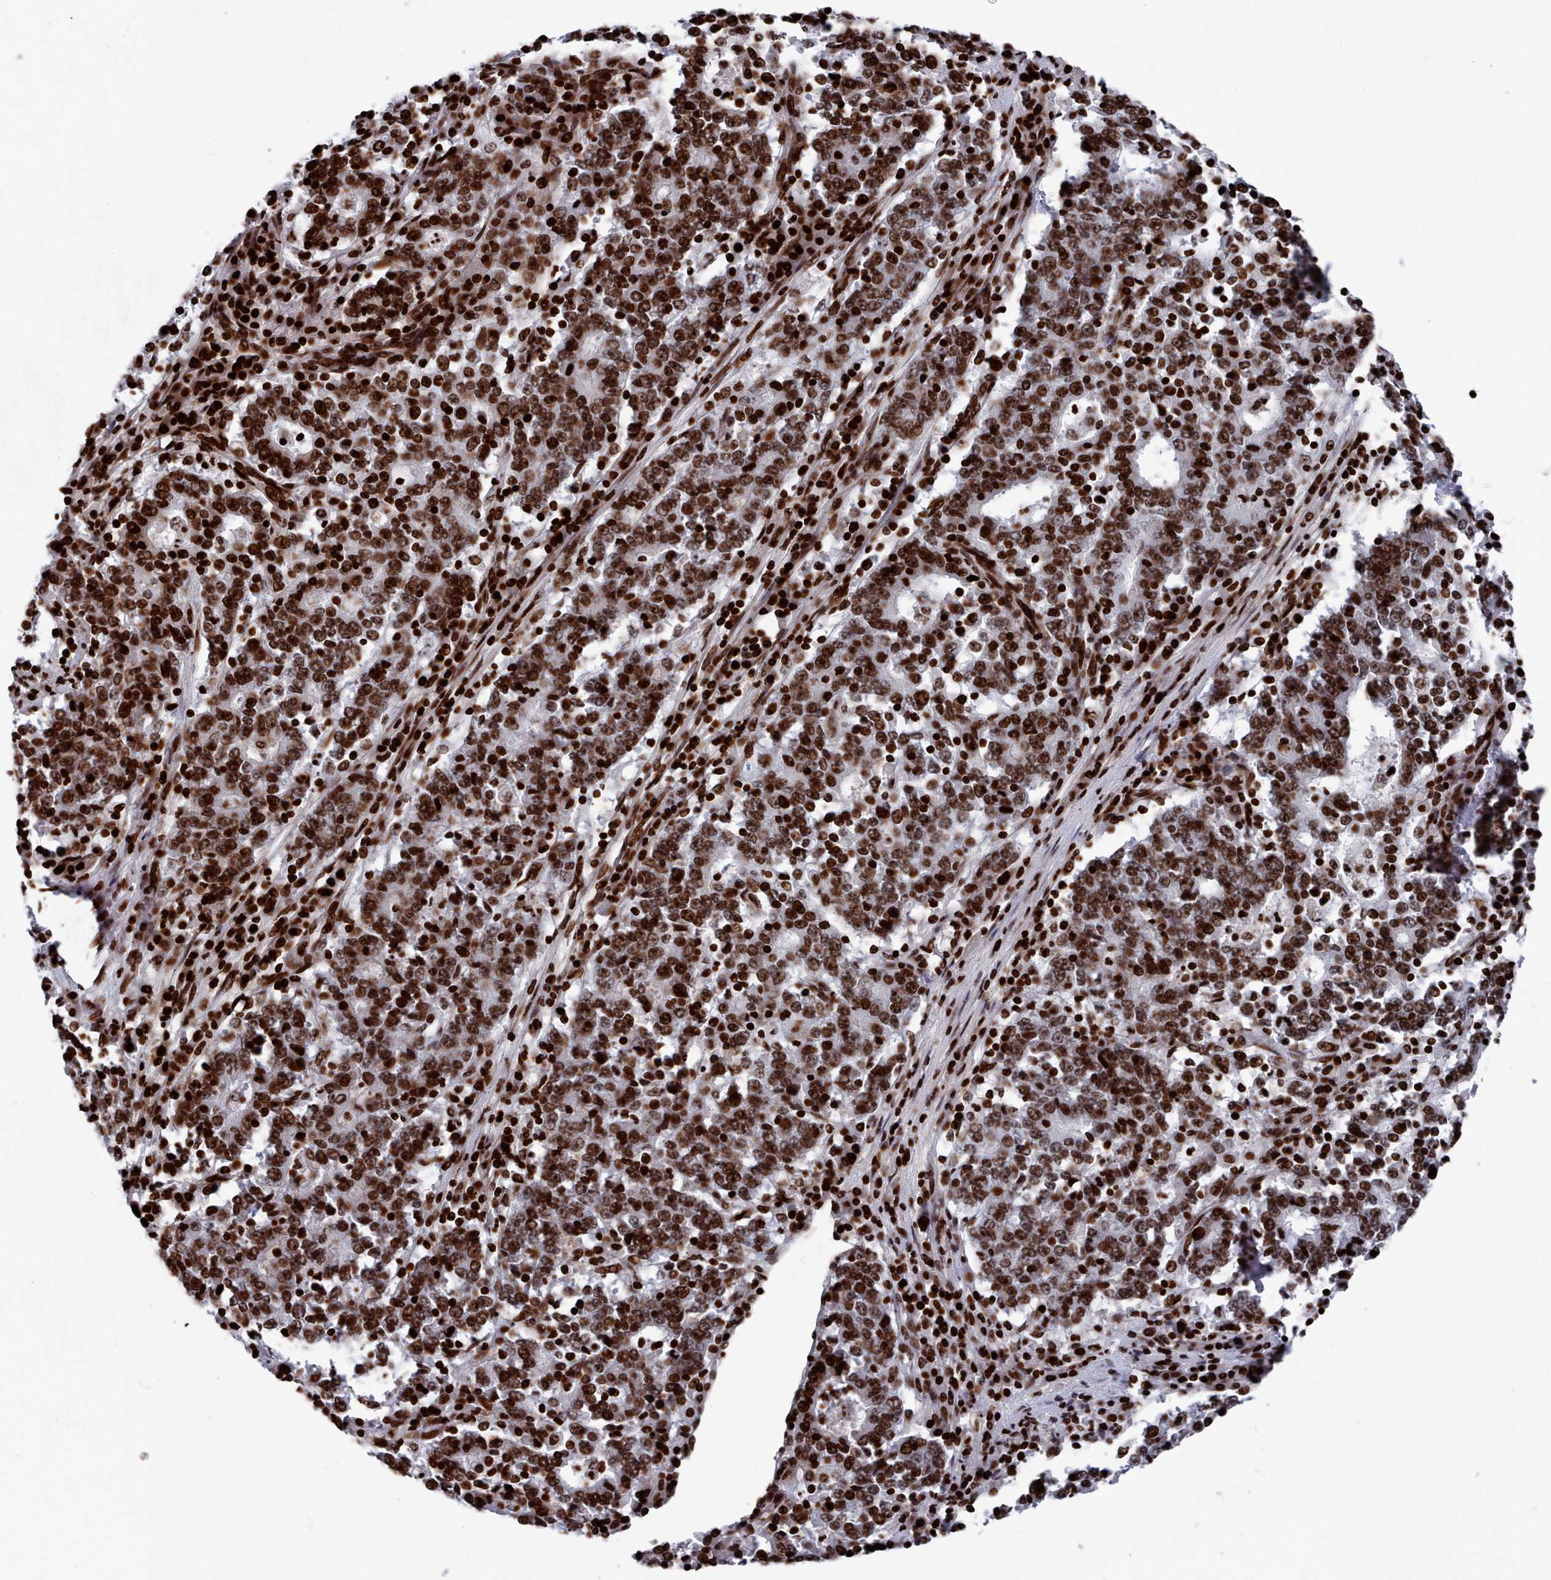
{"staining": {"intensity": "strong", "quantity": ">75%", "location": "nuclear"}, "tissue": "stomach cancer", "cell_type": "Tumor cells", "image_type": "cancer", "snomed": [{"axis": "morphology", "description": "Adenocarcinoma, NOS"}, {"axis": "topography", "description": "Stomach"}], "caption": "Protein analysis of stomach cancer tissue reveals strong nuclear staining in approximately >75% of tumor cells.", "gene": "PCDHB12", "patient": {"sex": "male", "age": 59}}